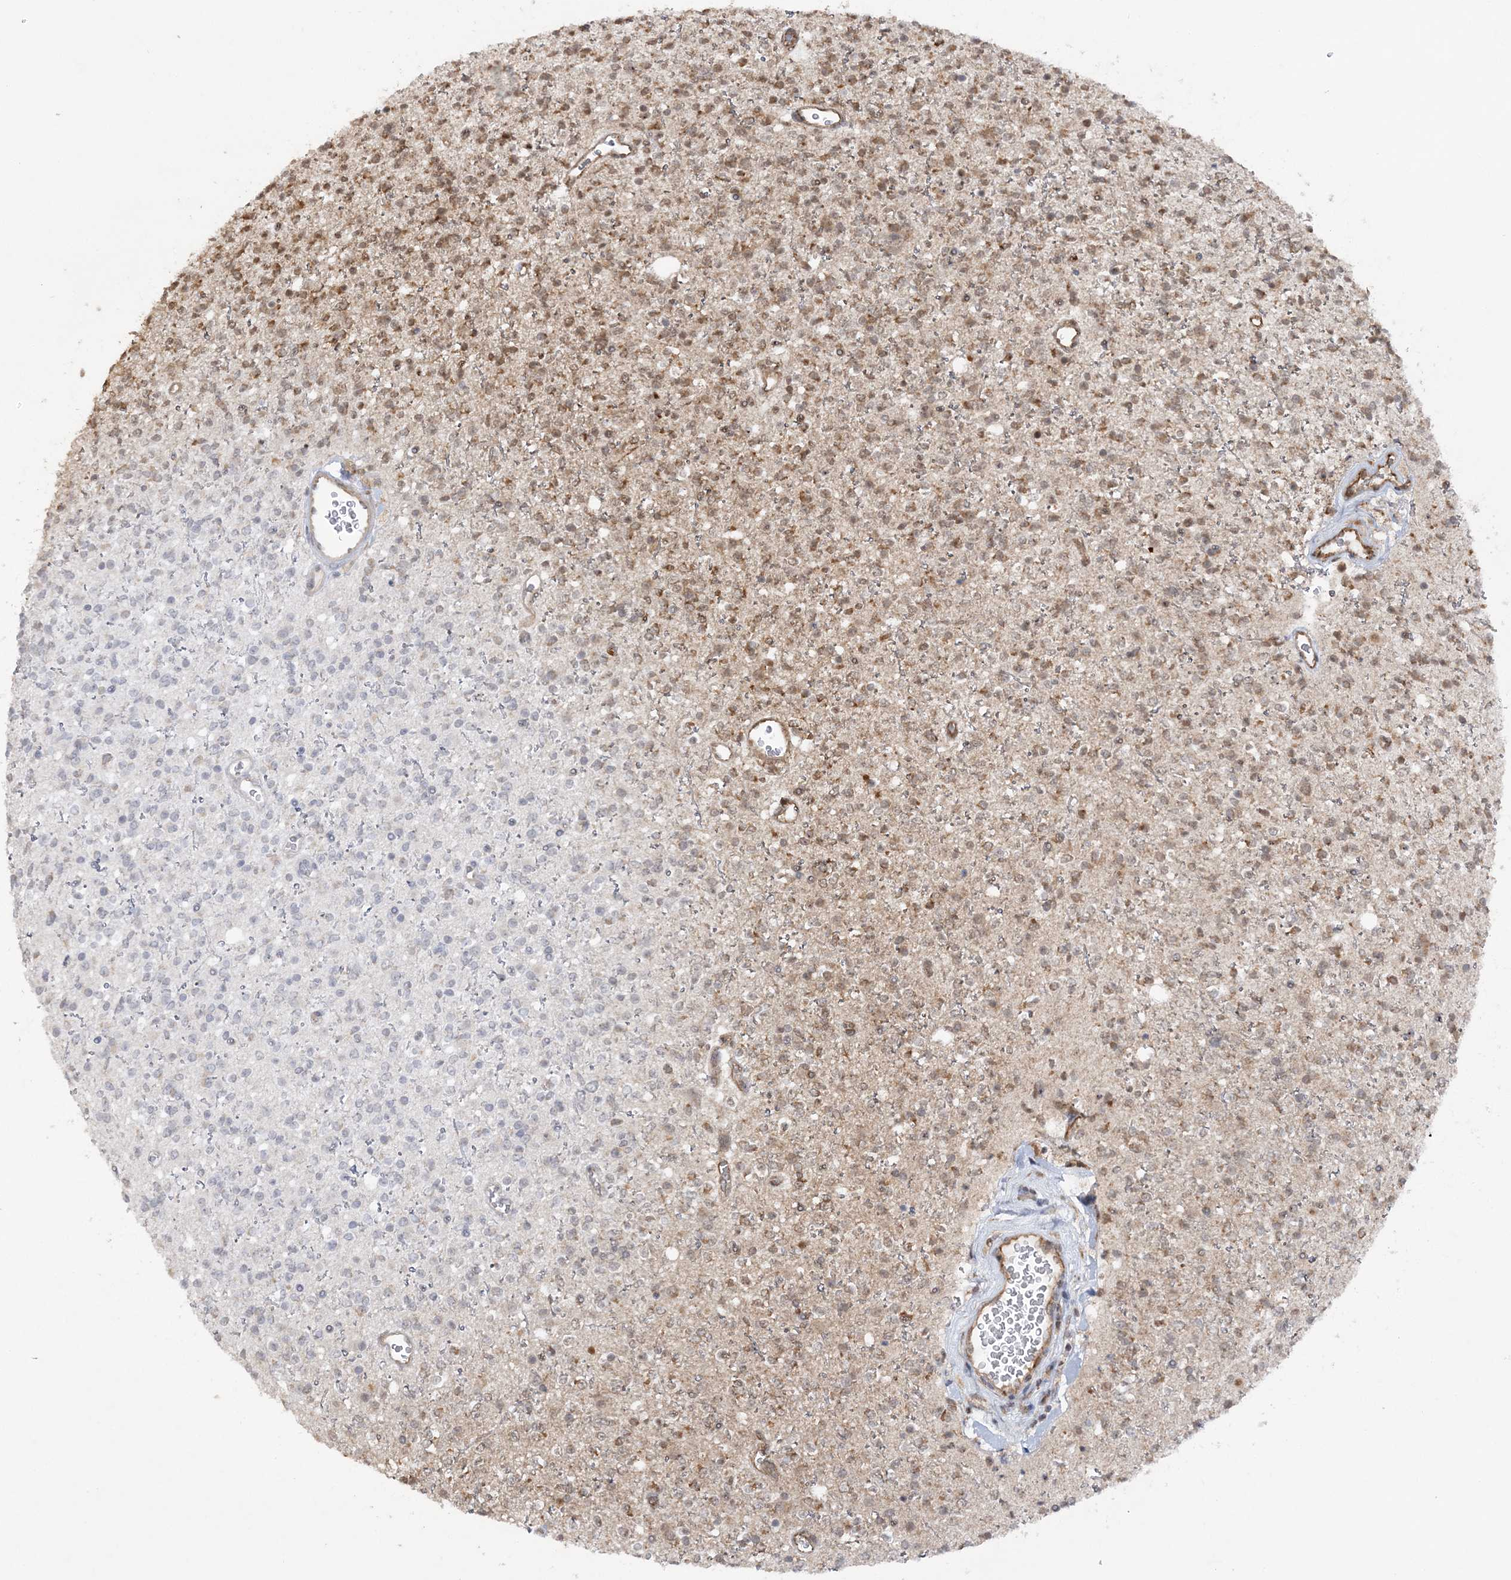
{"staining": {"intensity": "moderate", "quantity": "25%-75%", "location": "cytoplasmic/membranous"}, "tissue": "glioma", "cell_type": "Tumor cells", "image_type": "cancer", "snomed": [{"axis": "morphology", "description": "Glioma, malignant, High grade"}, {"axis": "topography", "description": "Brain"}], "caption": "Protein expression analysis of human high-grade glioma (malignant) reveals moderate cytoplasmic/membranous positivity in approximately 25%-75% of tumor cells. (DAB (3,3'-diaminobenzidine) = brown stain, brightfield microscopy at high magnification).", "gene": "MRPL47", "patient": {"sex": "male", "age": 34}}